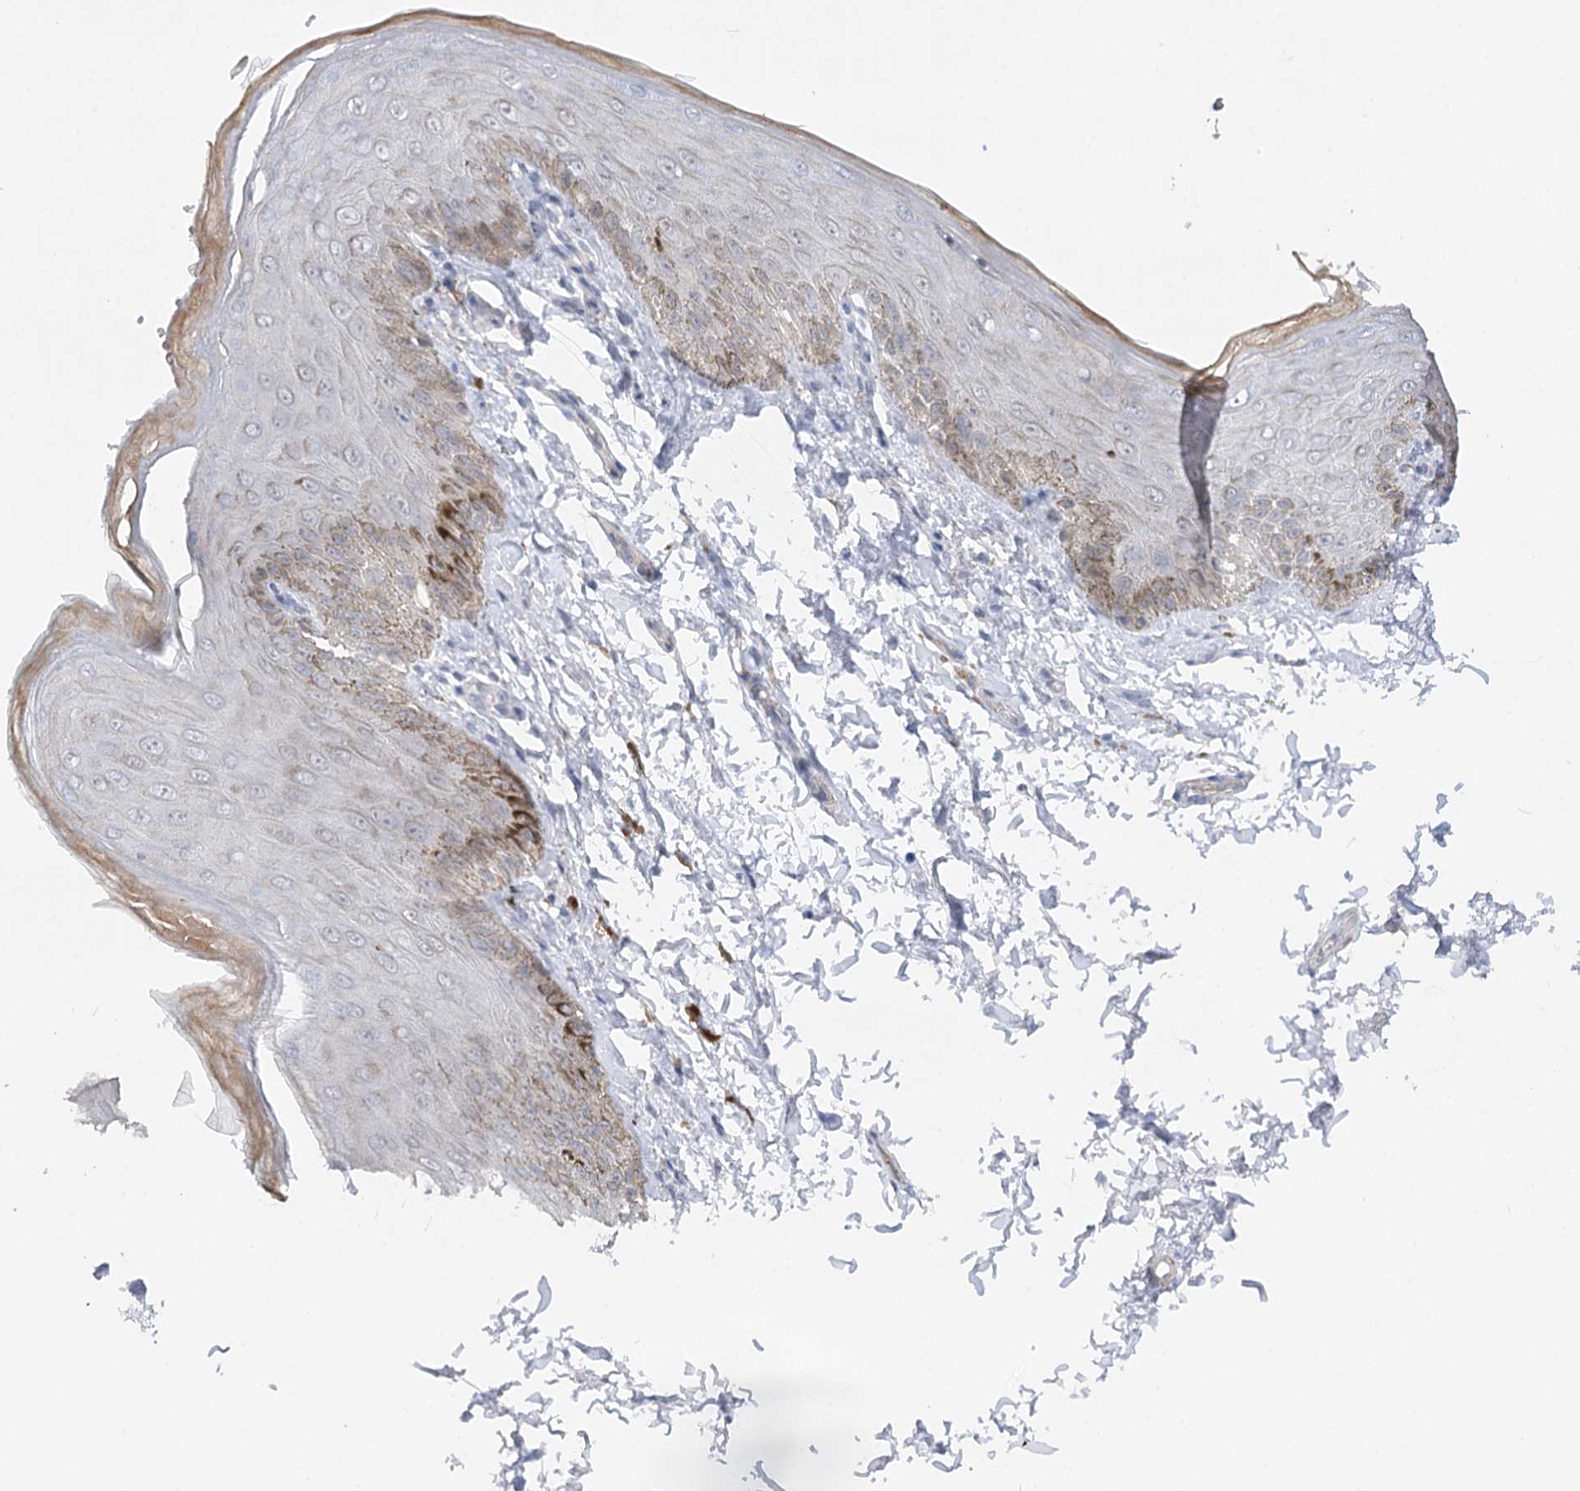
{"staining": {"intensity": "moderate", "quantity": "<25%", "location": "cytoplasmic/membranous"}, "tissue": "skin", "cell_type": "Epidermal cells", "image_type": "normal", "snomed": [{"axis": "morphology", "description": "Normal tissue, NOS"}, {"axis": "topography", "description": "Anal"}], "caption": "Immunohistochemical staining of benign skin displays moderate cytoplasmic/membranous protein expression in approximately <25% of epidermal cells.", "gene": "AGXT2", "patient": {"sex": "male", "age": 44}}